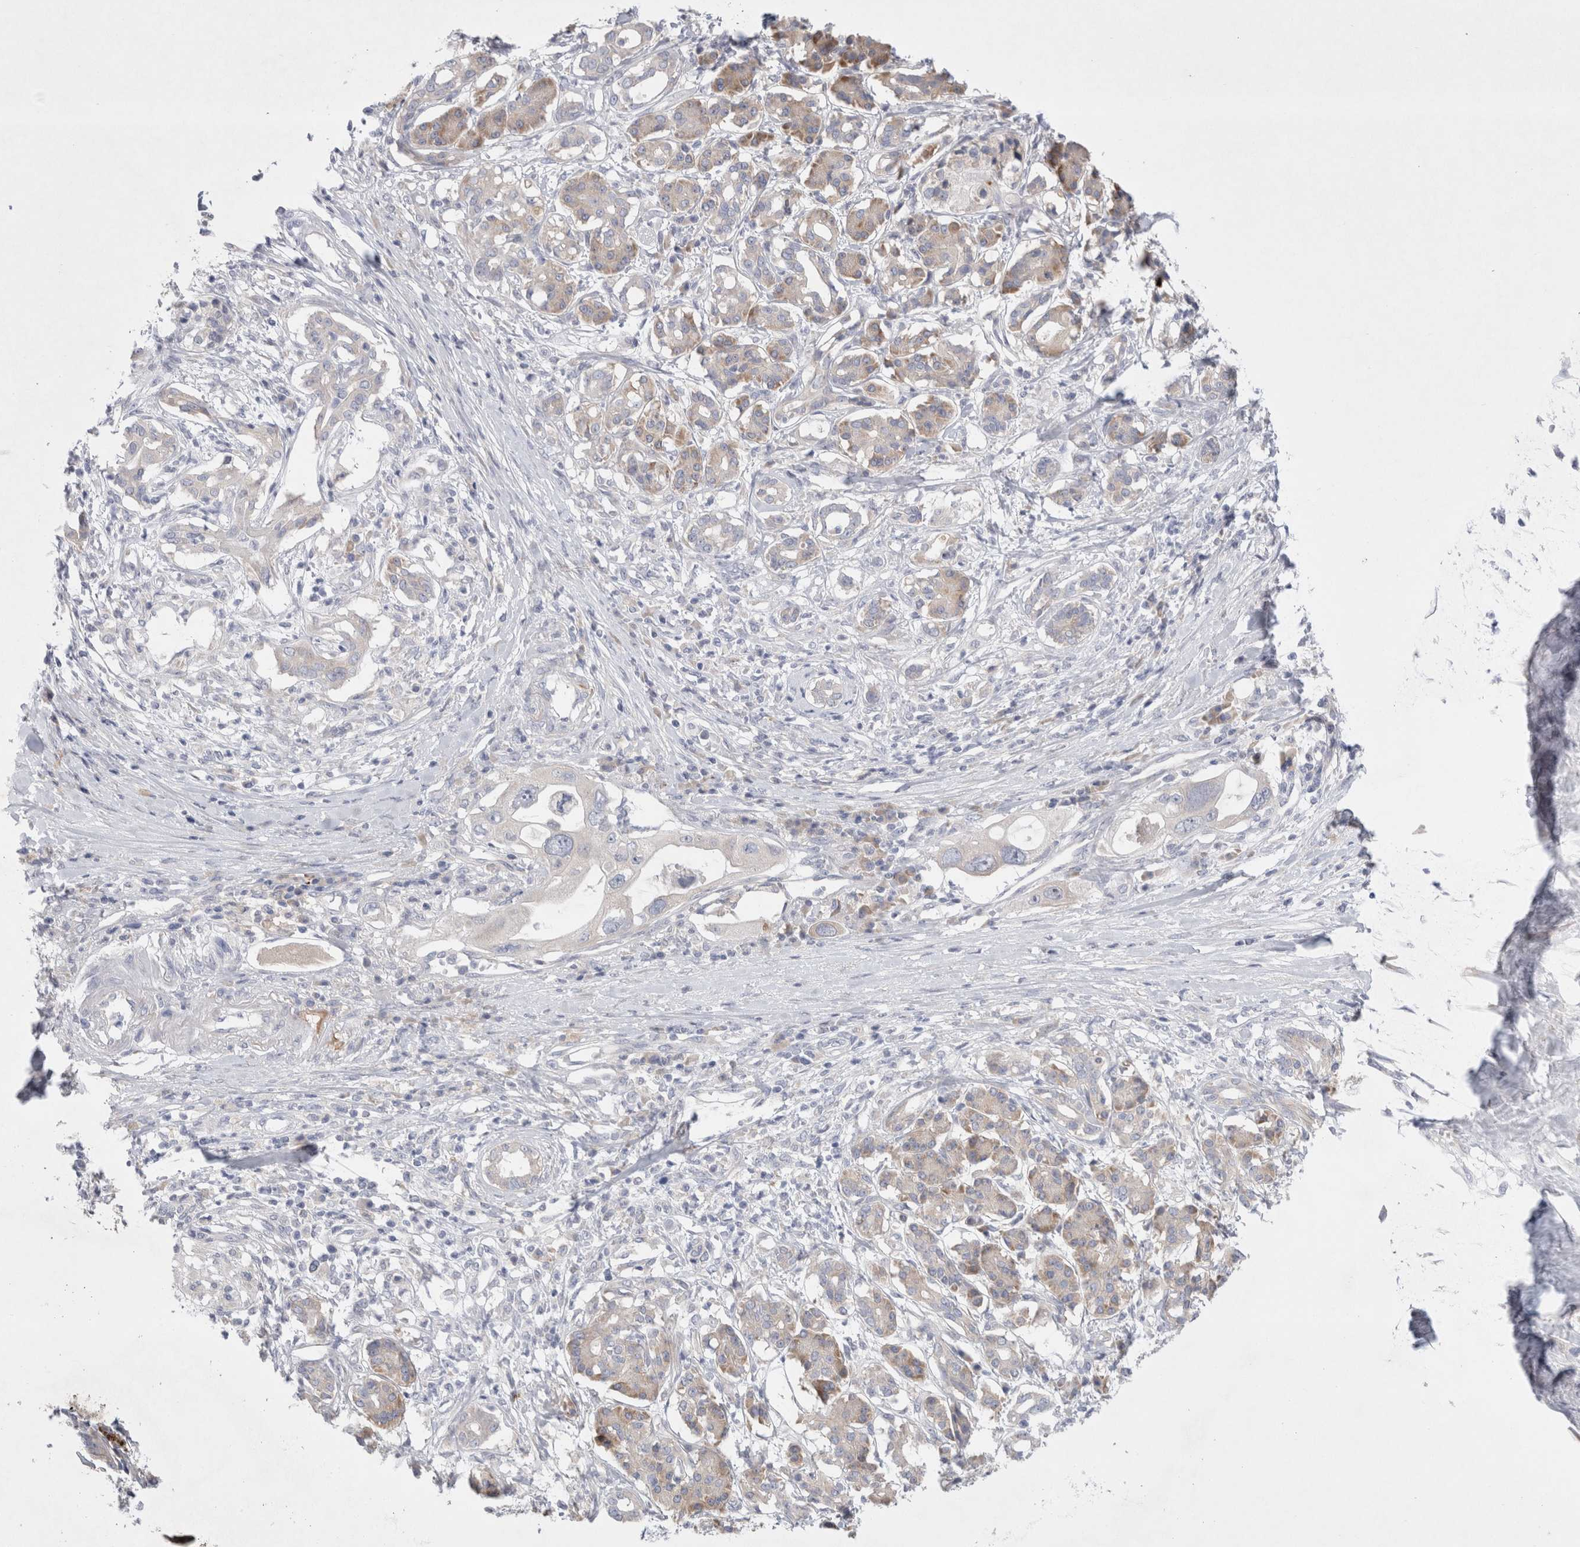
{"staining": {"intensity": "negative", "quantity": "none", "location": "none"}, "tissue": "pancreatic cancer", "cell_type": "Tumor cells", "image_type": "cancer", "snomed": [{"axis": "morphology", "description": "Adenocarcinoma, NOS"}, {"axis": "topography", "description": "Pancreas"}], "caption": "A photomicrograph of human pancreatic adenocarcinoma is negative for staining in tumor cells.", "gene": "RBM12B", "patient": {"sex": "female", "age": 56}}